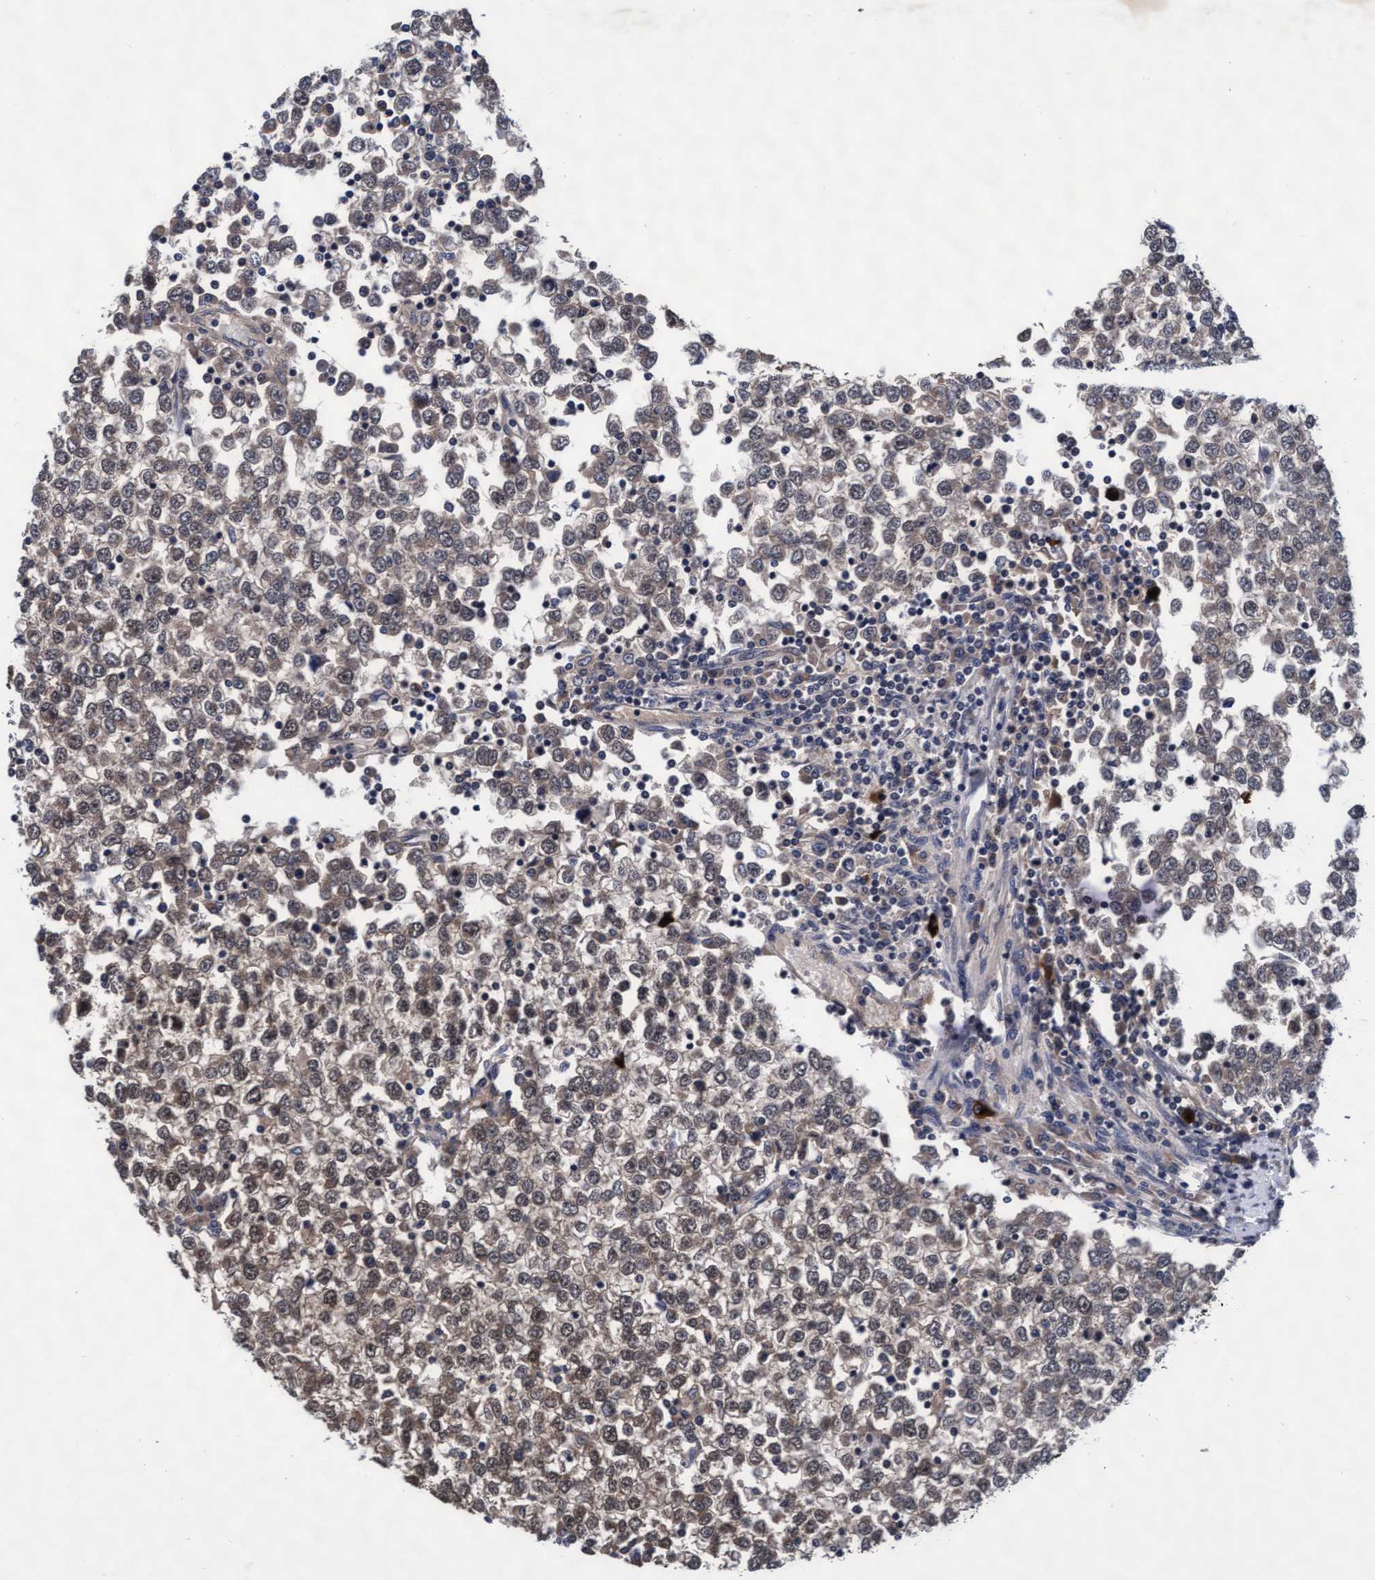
{"staining": {"intensity": "weak", "quantity": "<25%", "location": "cytoplasmic/membranous"}, "tissue": "testis cancer", "cell_type": "Tumor cells", "image_type": "cancer", "snomed": [{"axis": "morphology", "description": "Seminoma, NOS"}, {"axis": "topography", "description": "Testis"}], "caption": "High magnification brightfield microscopy of testis cancer stained with DAB (brown) and counterstained with hematoxylin (blue): tumor cells show no significant positivity.", "gene": "EFCAB13", "patient": {"sex": "male", "age": 65}}